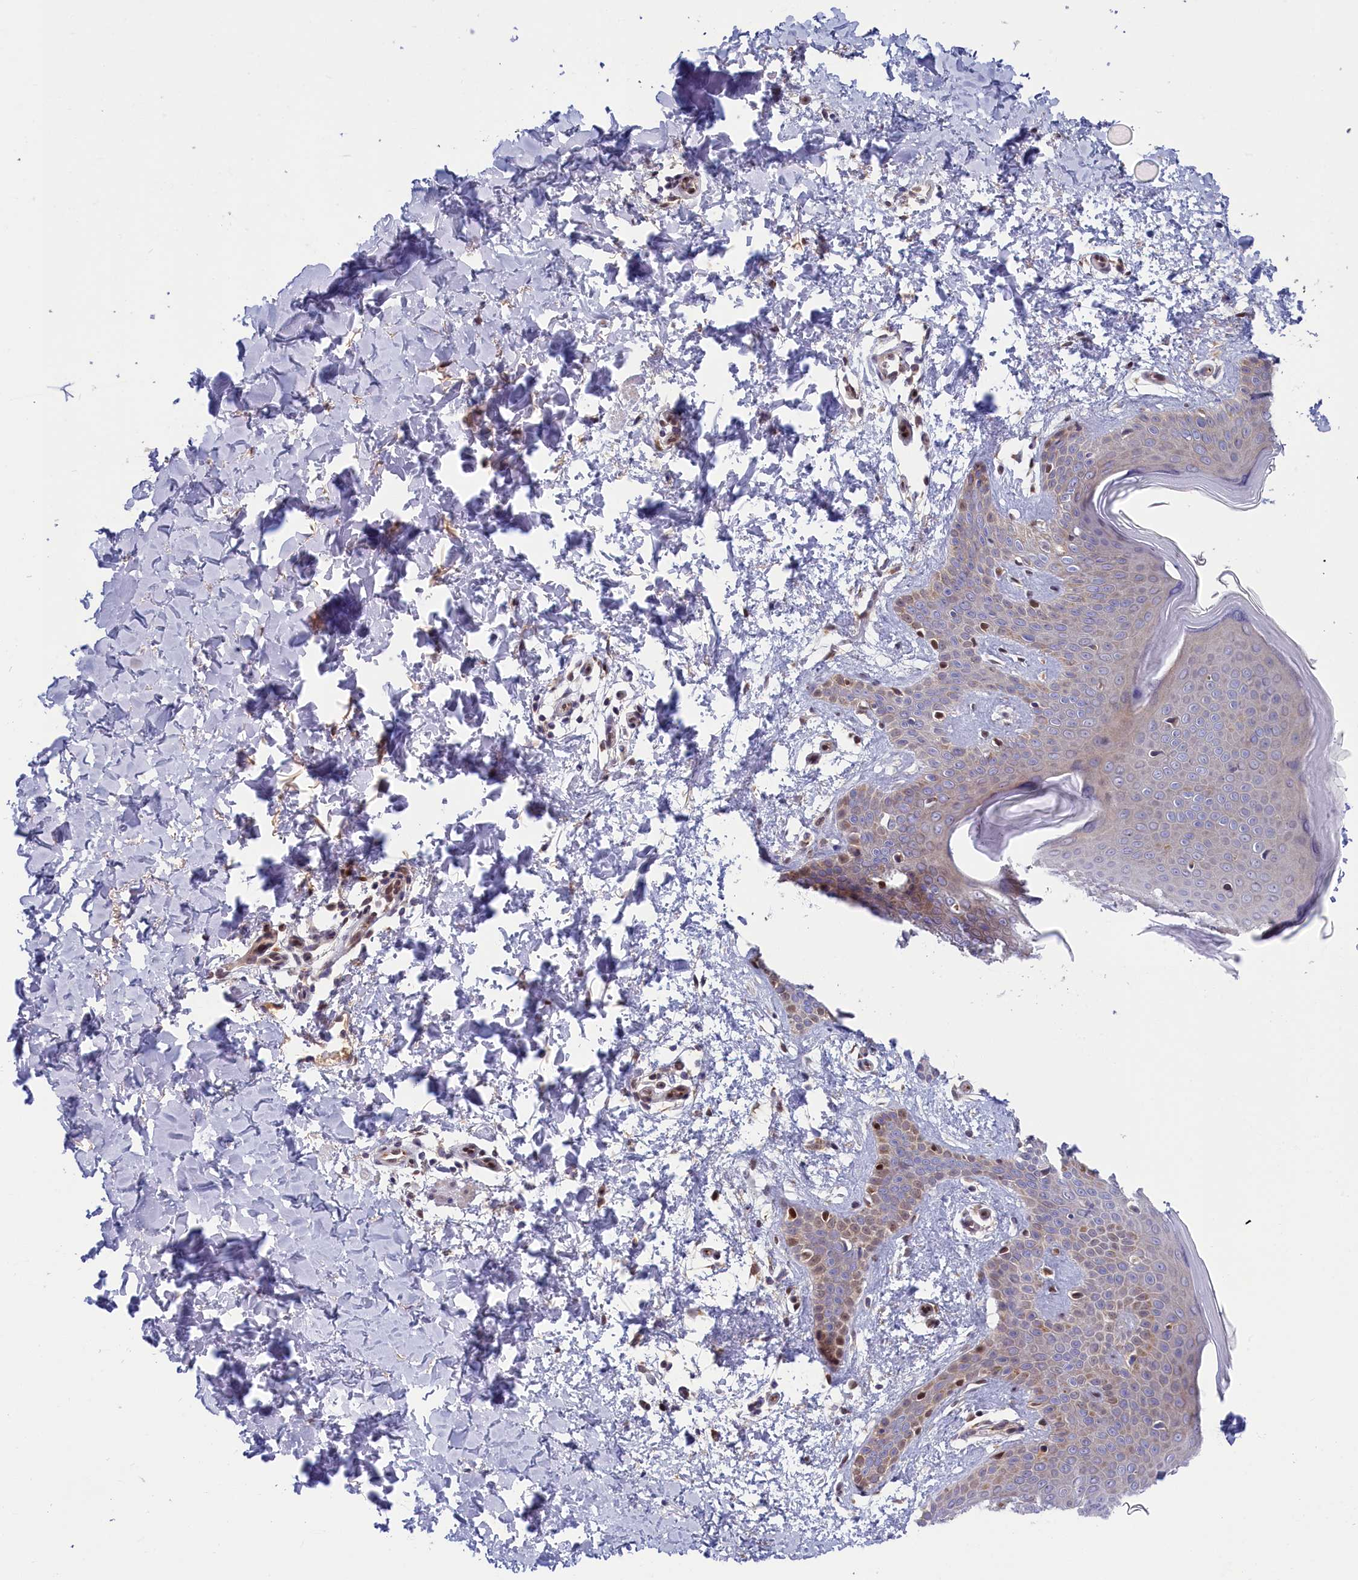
{"staining": {"intensity": "moderate", "quantity": "25%-75%", "location": "cytoplasmic/membranous"}, "tissue": "skin", "cell_type": "Fibroblasts", "image_type": "normal", "snomed": [{"axis": "morphology", "description": "Normal tissue, NOS"}, {"axis": "topography", "description": "Skin"}], "caption": "Immunohistochemical staining of benign skin demonstrates moderate cytoplasmic/membranous protein expression in about 25%-75% of fibroblasts. (DAB = brown stain, brightfield microscopy at high magnification).", "gene": "CHST12", "patient": {"sex": "male", "age": 36}}